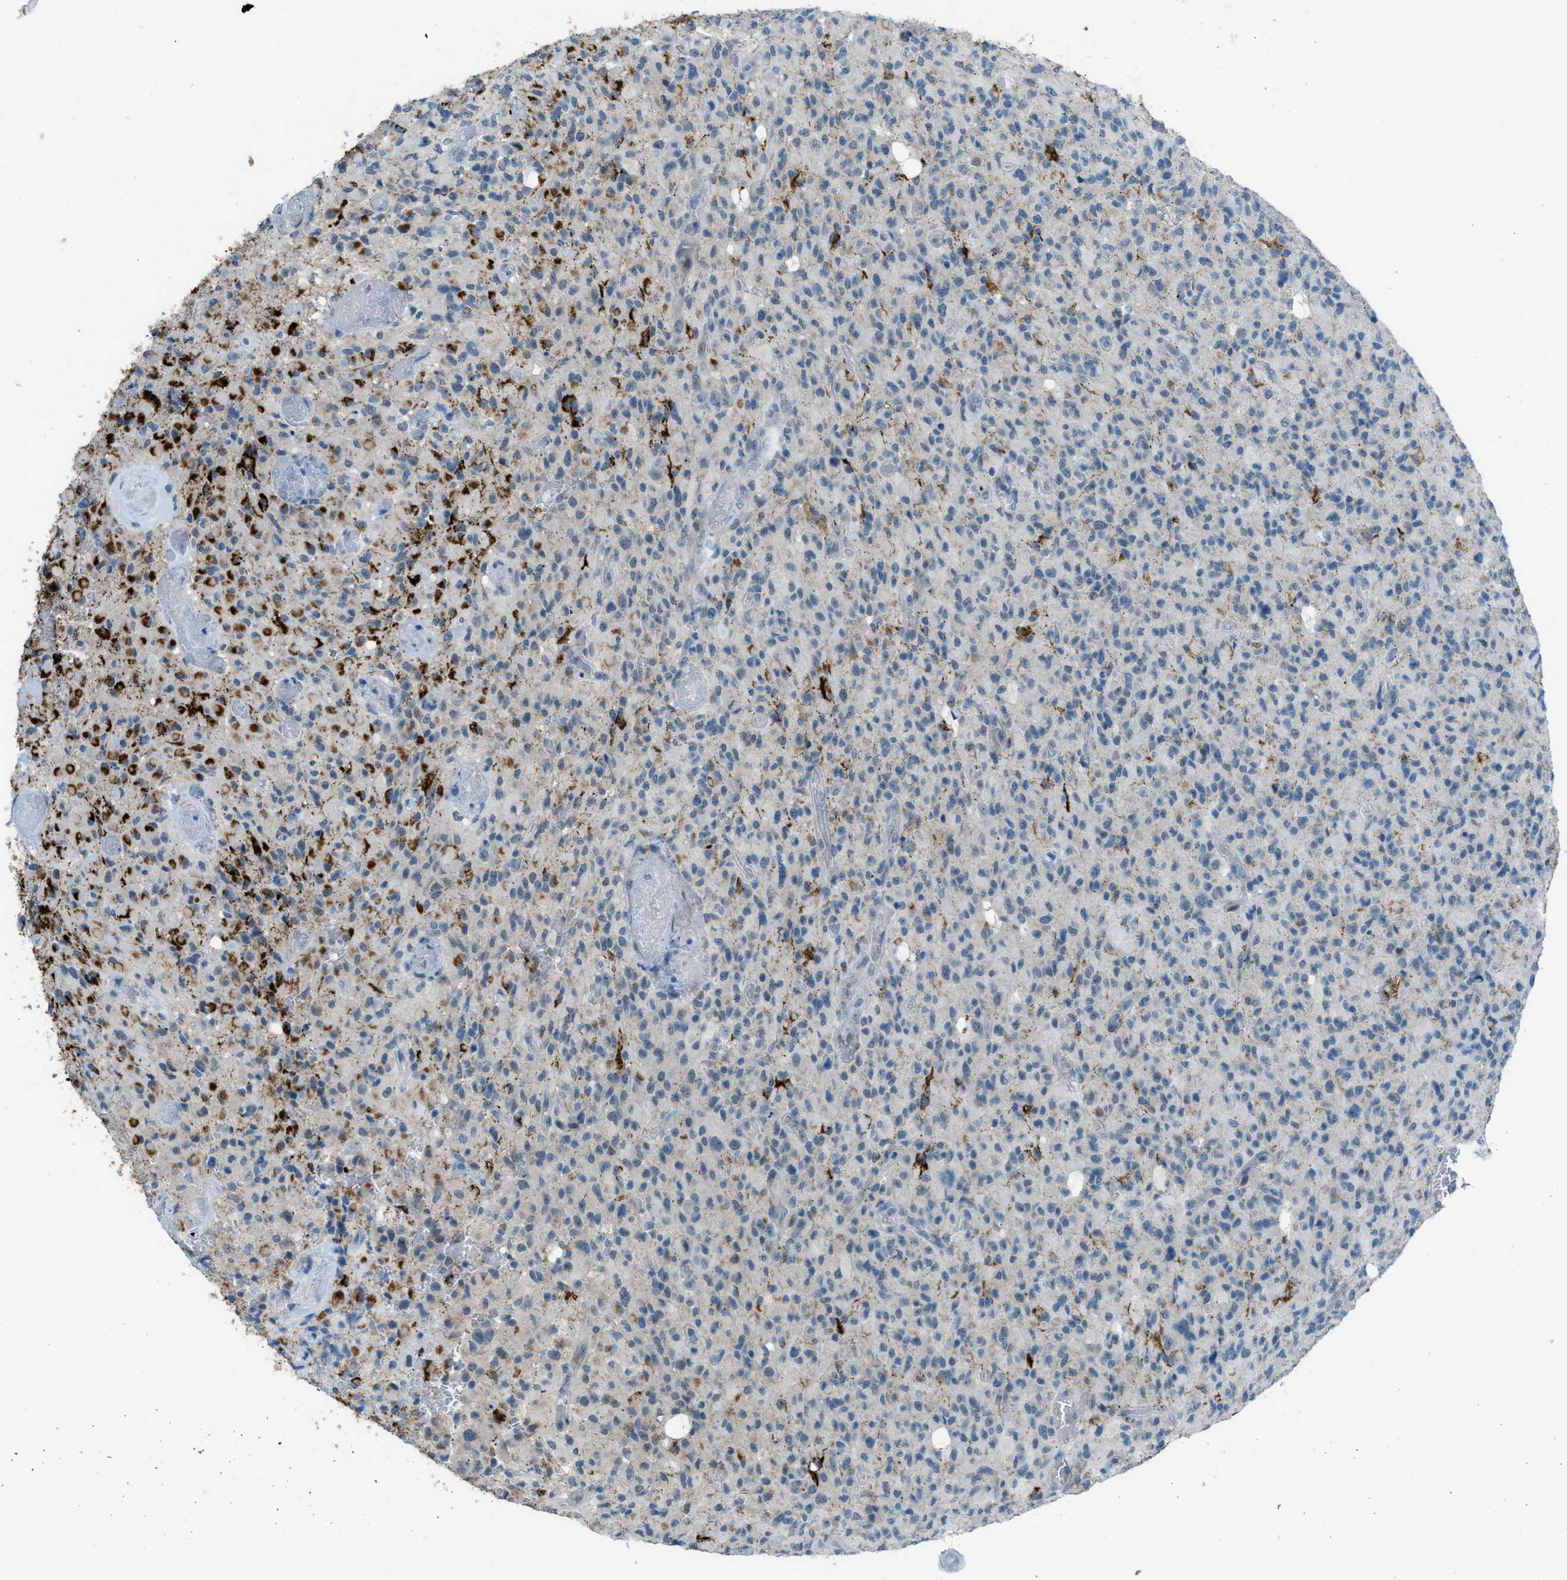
{"staining": {"intensity": "weak", "quantity": "<25%", "location": "cytoplasmic/membranous"}, "tissue": "glioma", "cell_type": "Tumor cells", "image_type": "cancer", "snomed": [{"axis": "morphology", "description": "Glioma, malignant, High grade"}, {"axis": "topography", "description": "Brain"}], "caption": "This is an immunohistochemistry image of human malignant glioma (high-grade). There is no positivity in tumor cells.", "gene": "CDON", "patient": {"sex": "male", "age": 71}}